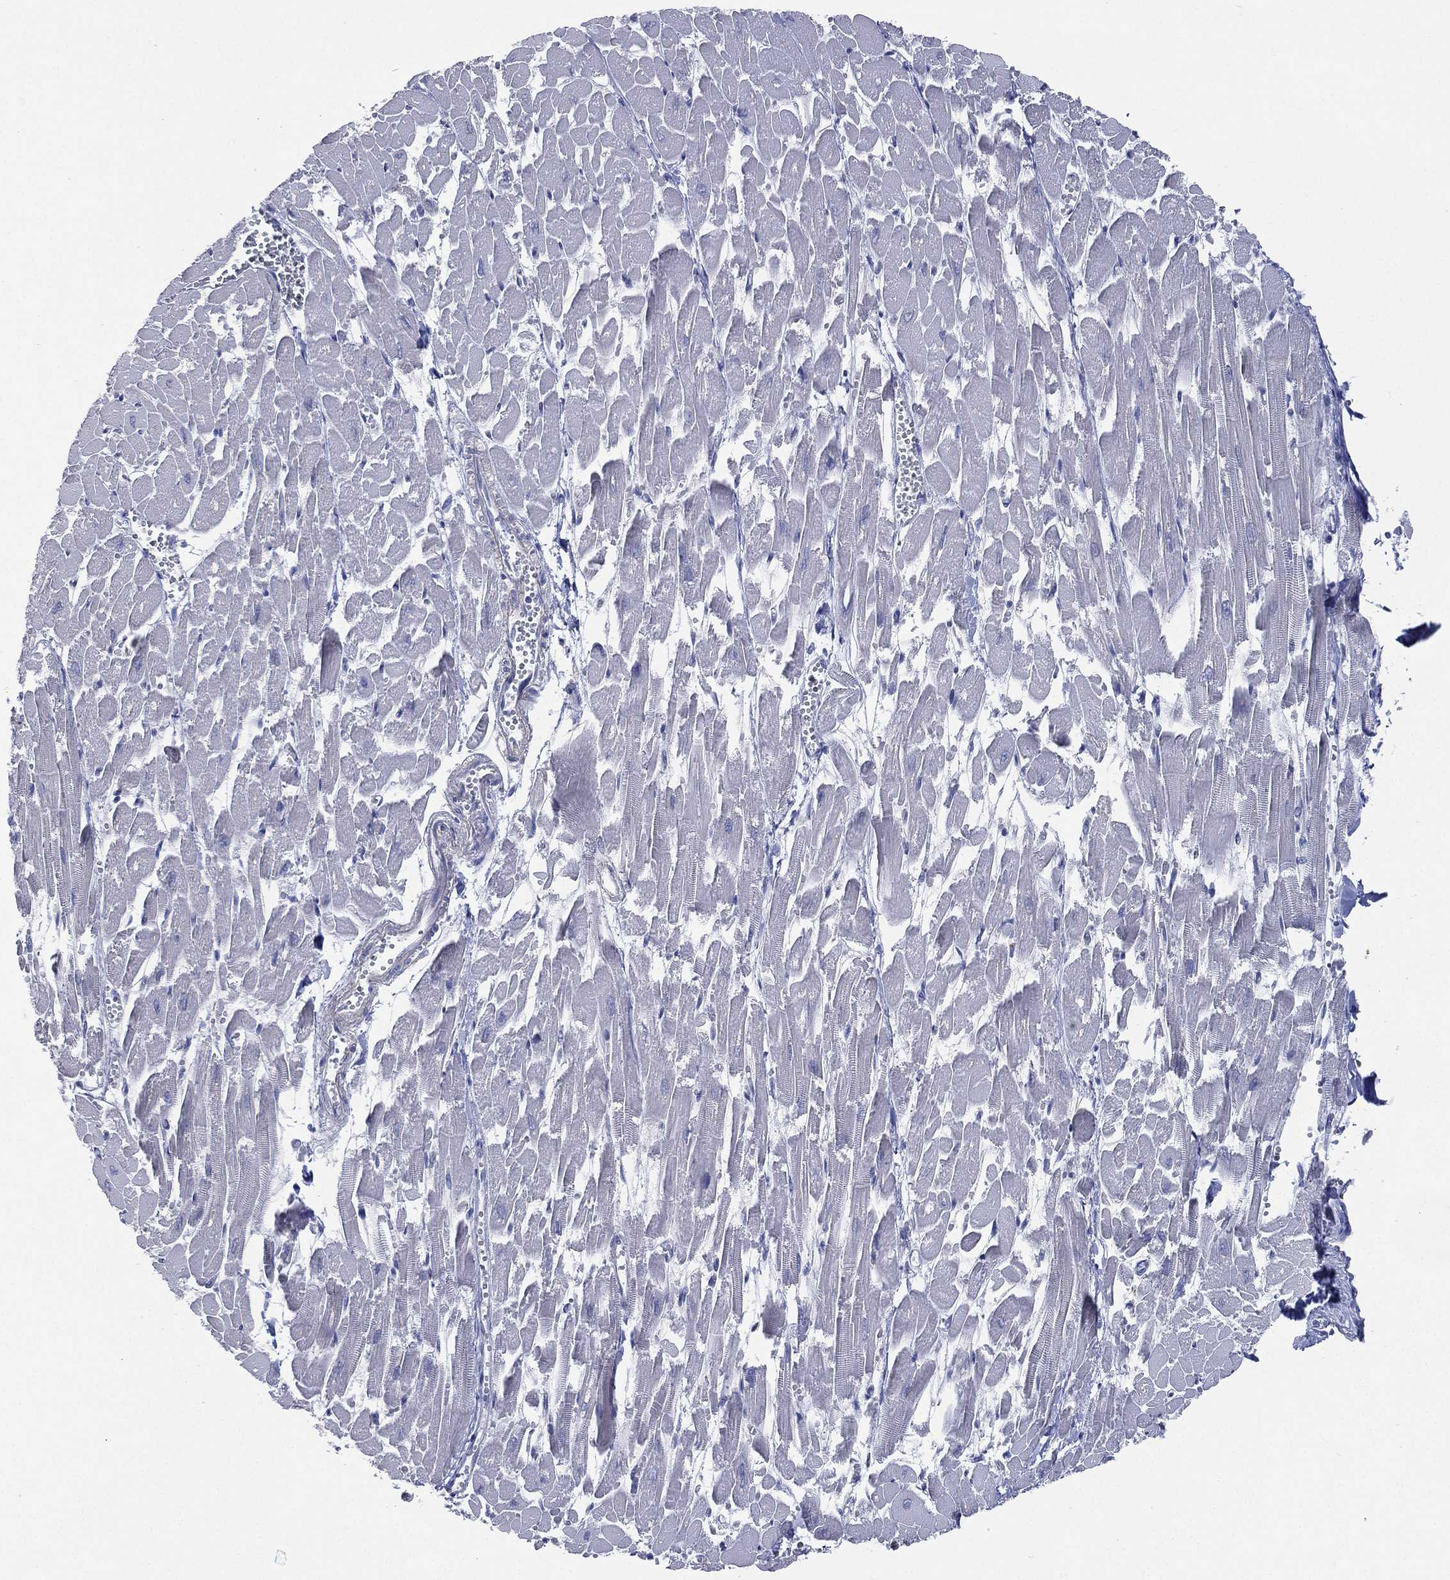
{"staining": {"intensity": "negative", "quantity": "none", "location": "none"}, "tissue": "heart muscle", "cell_type": "Cardiomyocytes", "image_type": "normal", "snomed": [{"axis": "morphology", "description": "Normal tissue, NOS"}, {"axis": "topography", "description": "Heart"}], "caption": "This is an IHC photomicrograph of normal heart muscle. There is no expression in cardiomyocytes.", "gene": "ATP8A2", "patient": {"sex": "female", "age": 52}}